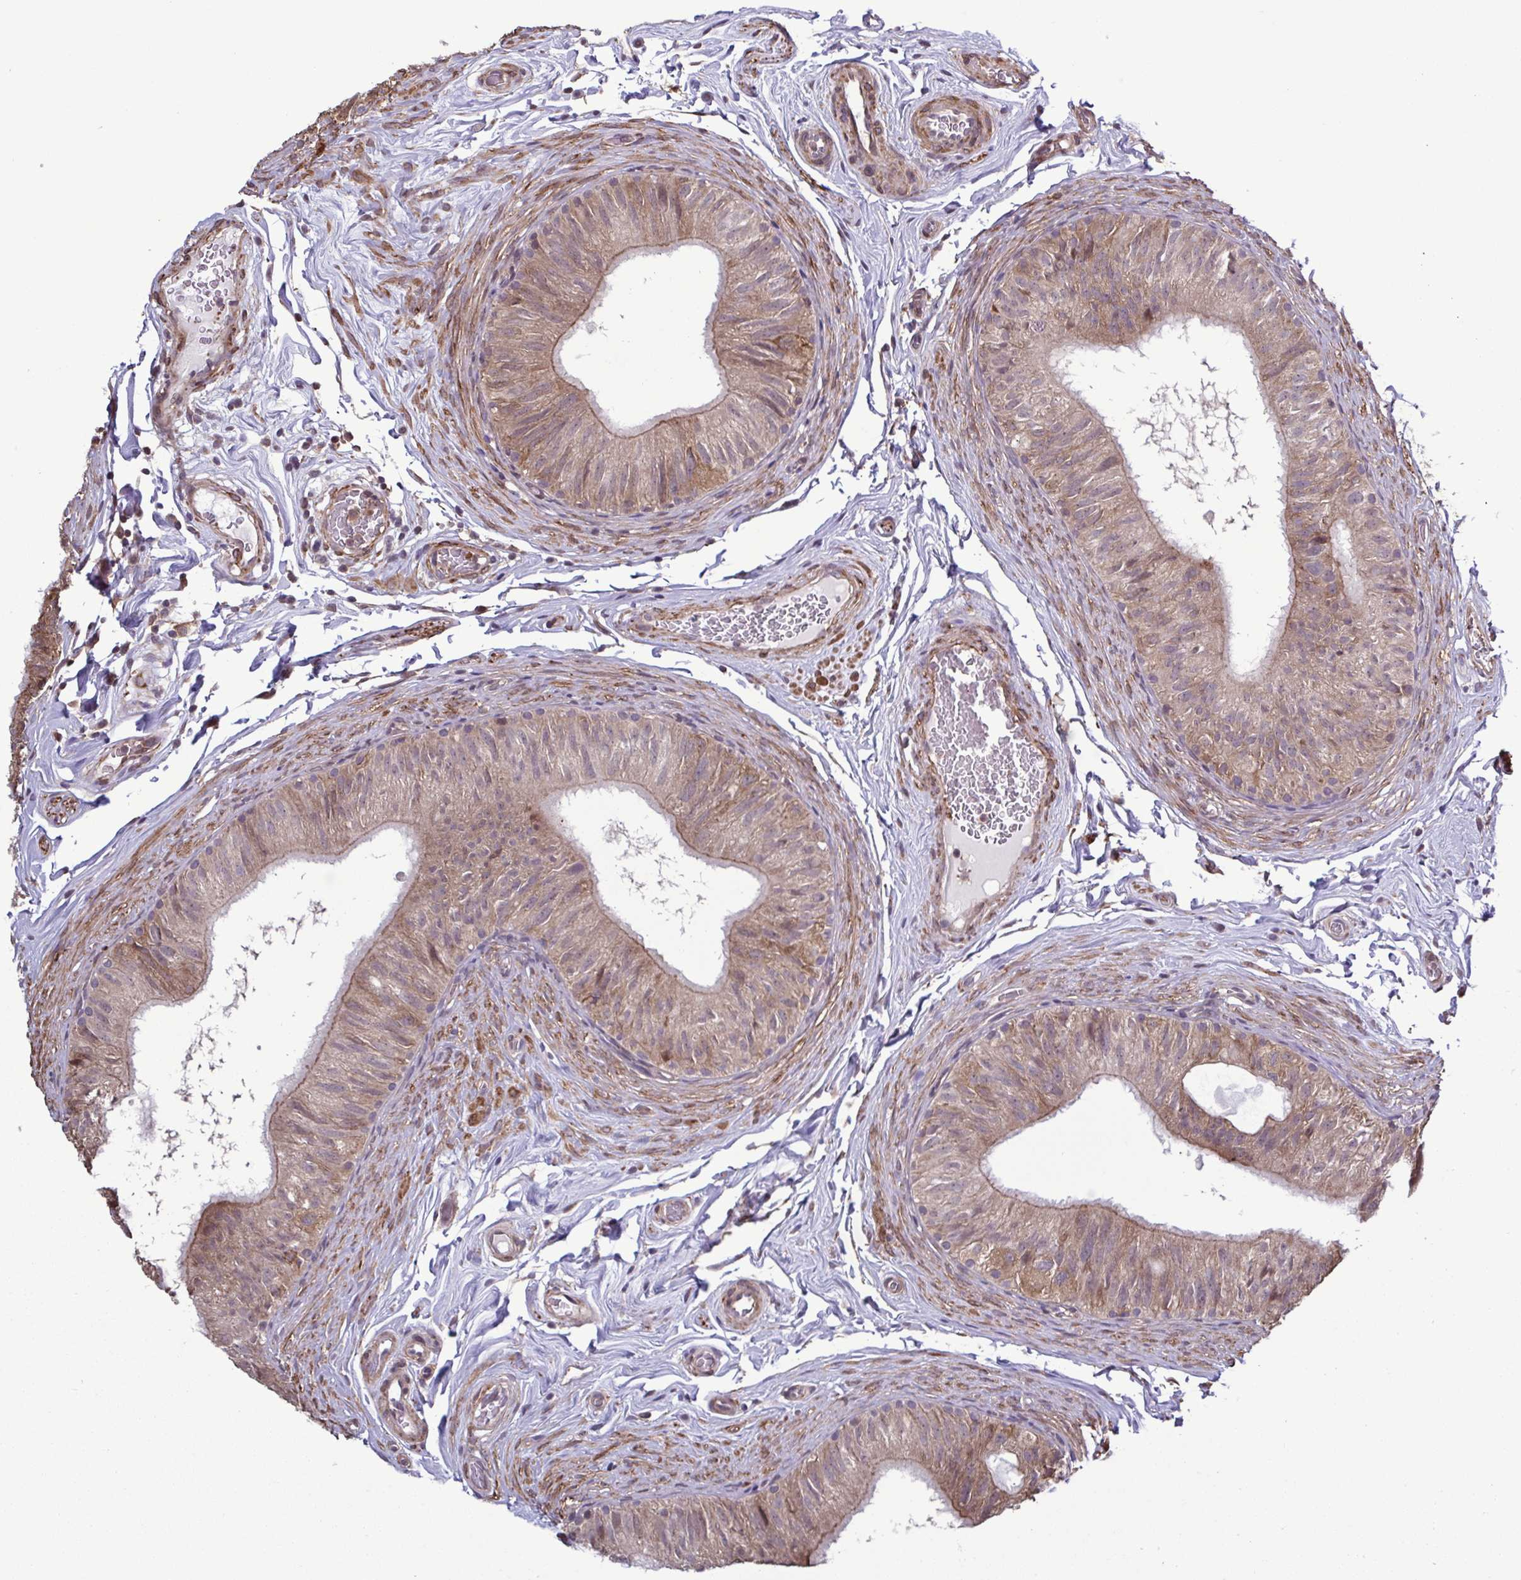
{"staining": {"intensity": "moderate", "quantity": "25%-75%", "location": "cytoplasmic/membranous"}, "tissue": "epididymis", "cell_type": "Glandular cells", "image_type": "normal", "snomed": [{"axis": "morphology", "description": "Normal tissue, NOS"}, {"axis": "topography", "description": "Epididymis, spermatic cord, NOS"}, {"axis": "topography", "description": "Epididymis"}], "caption": "Protein staining of unremarkable epididymis reveals moderate cytoplasmic/membranous expression in about 25%-75% of glandular cells.", "gene": "ZNF200", "patient": {"sex": "male", "age": 31}}